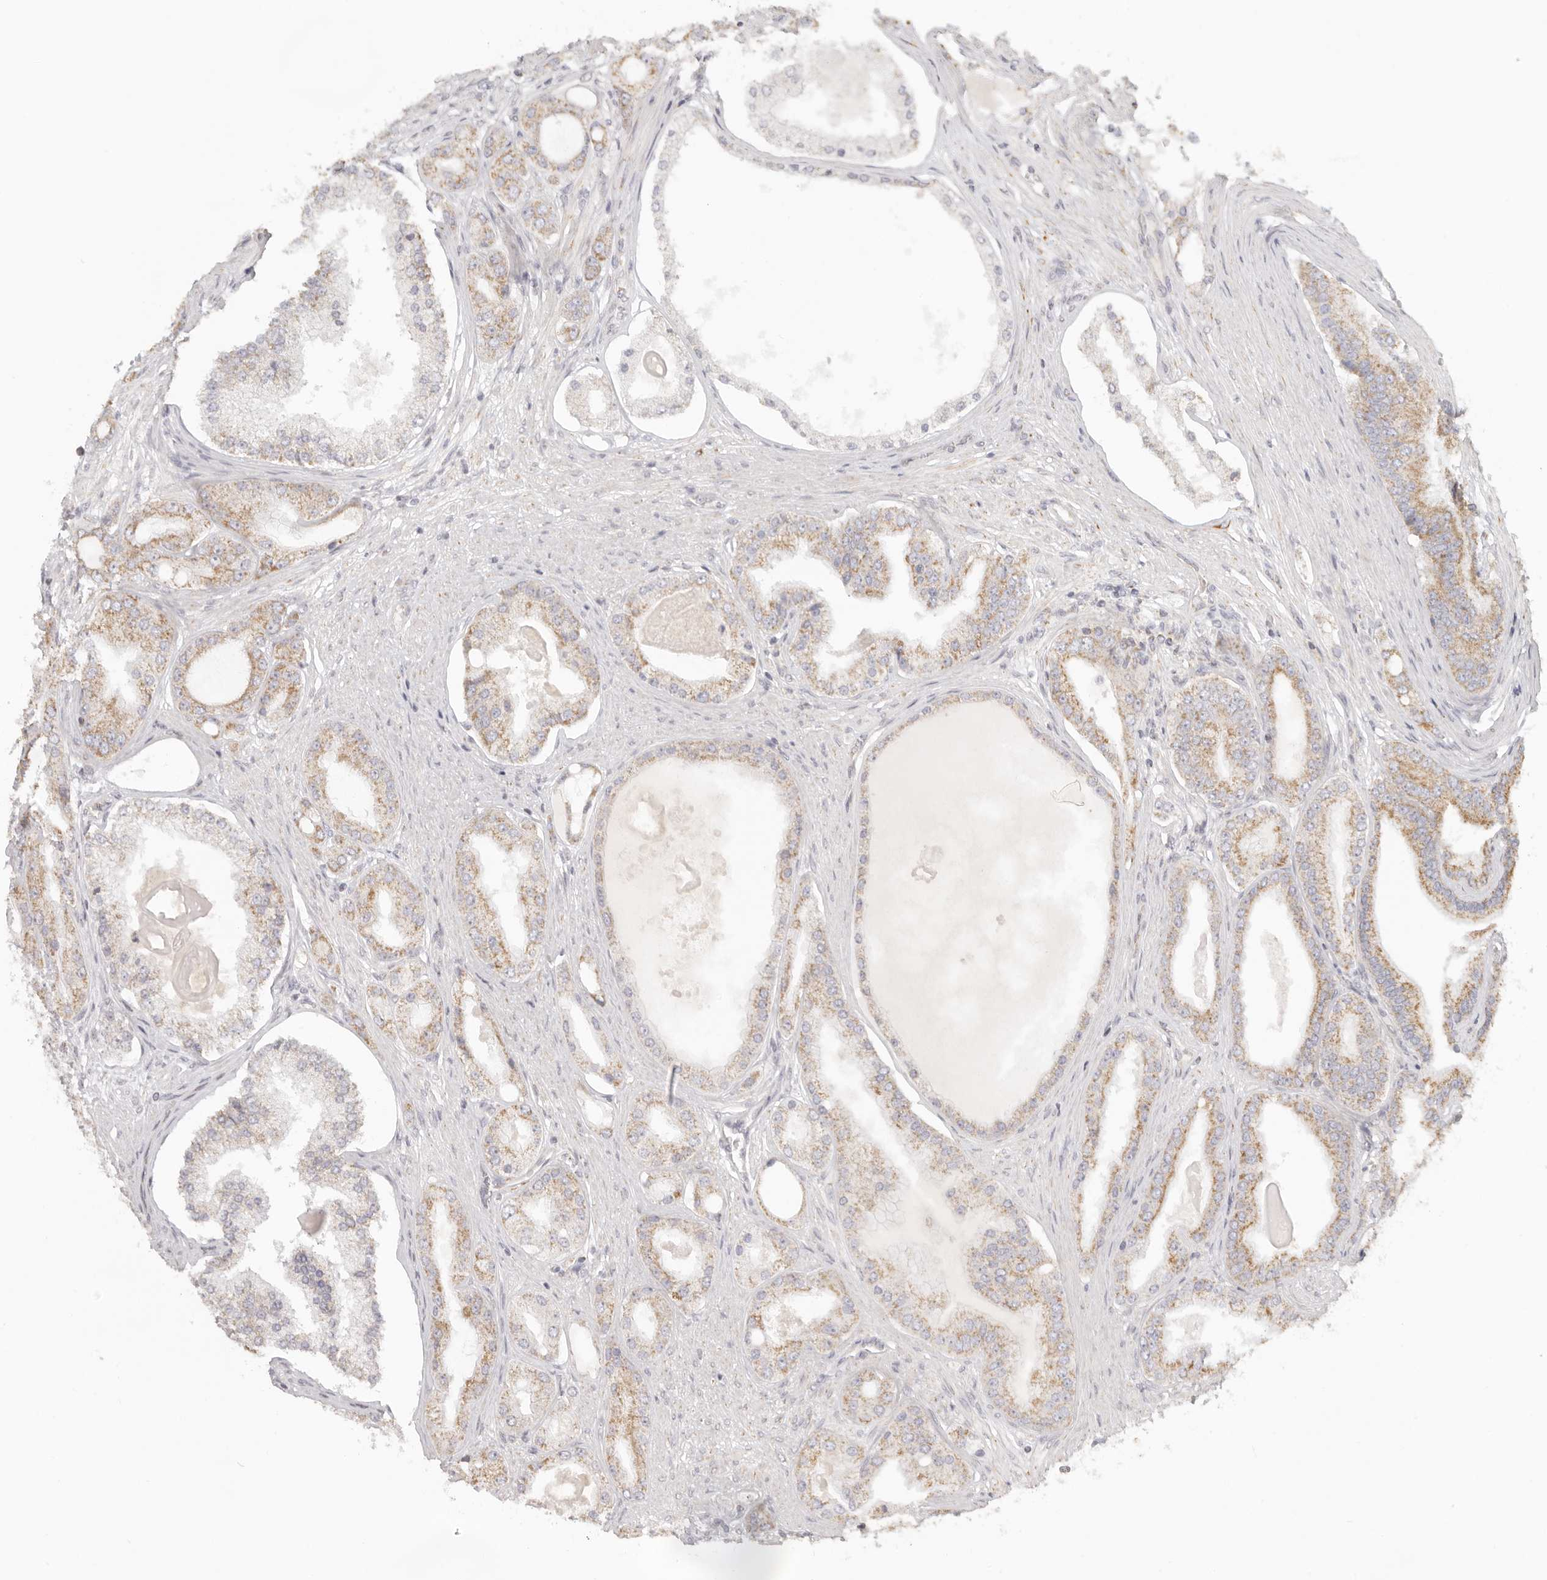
{"staining": {"intensity": "moderate", "quantity": ">75%", "location": "cytoplasmic/membranous"}, "tissue": "prostate cancer", "cell_type": "Tumor cells", "image_type": "cancer", "snomed": [{"axis": "morphology", "description": "Adenocarcinoma, High grade"}, {"axis": "topography", "description": "Prostate"}], "caption": "High-power microscopy captured an immunohistochemistry (IHC) photomicrograph of adenocarcinoma (high-grade) (prostate), revealing moderate cytoplasmic/membranous expression in approximately >75% of tumor cells.", "gene": "KDF1", "patient": {"sex": "male", "age": 60}}